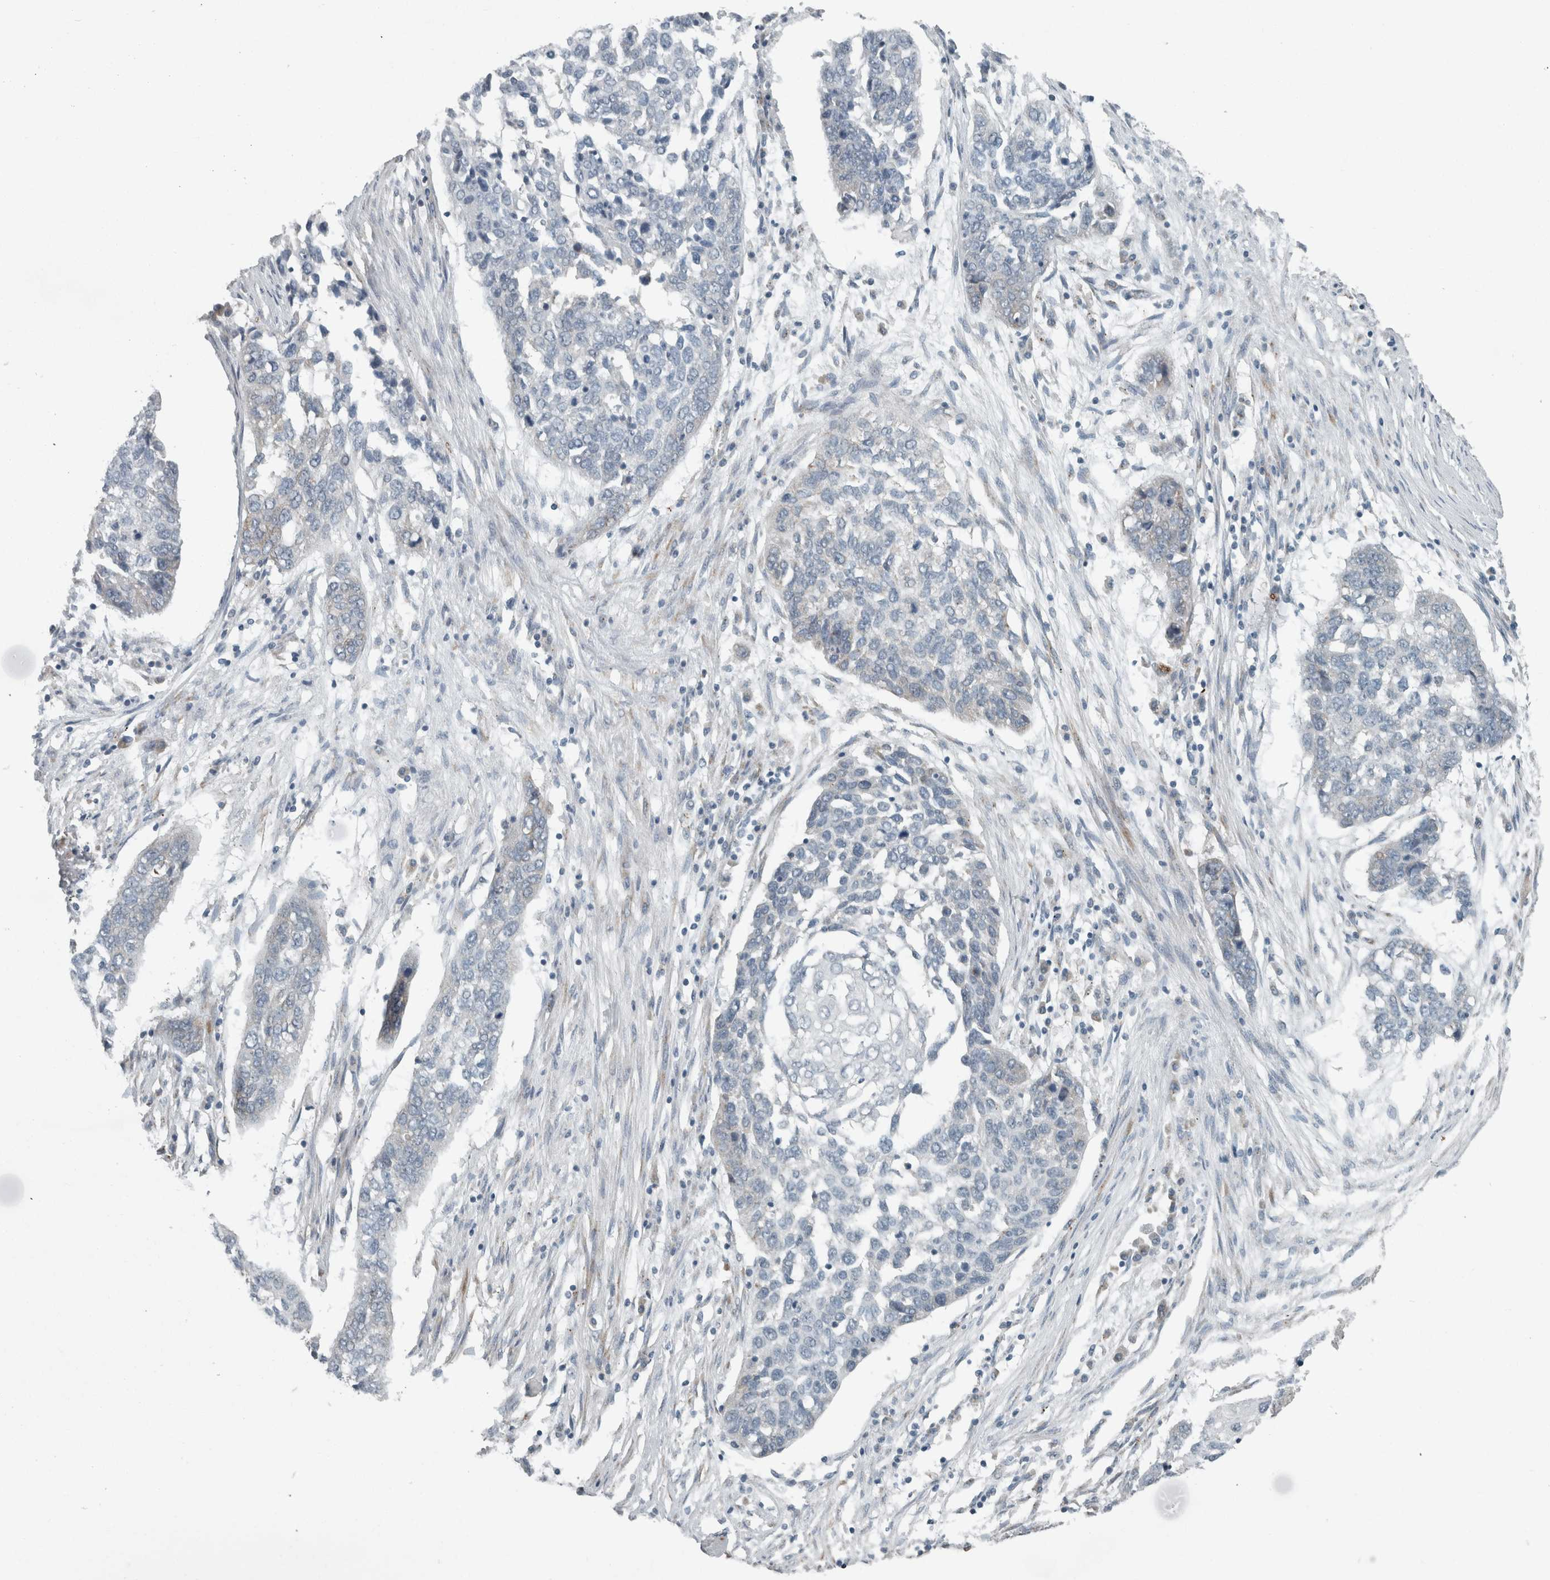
{"staining": {"intensity": "negative", "quantity": "none", "location": "none"}, "tissue": "lung cancer", "cell_type": "Tumor cells", "image_type": "cancer", "snomed": [{"axis": "morphology", "description": "Squamous cell carcinoma, NOS"}, {"axis": "topography", "description": "Lung"}], "caption": "This image is of lung cancer (squamous cell carcinoma) stained with immunohistochemistry (IHC) to label a protein in brown with the nuclei are counter-stained blue. There is no positivity in tumor cells.", "gene": "KIF1C", "patient": {"sex": "female", "age": 63}}